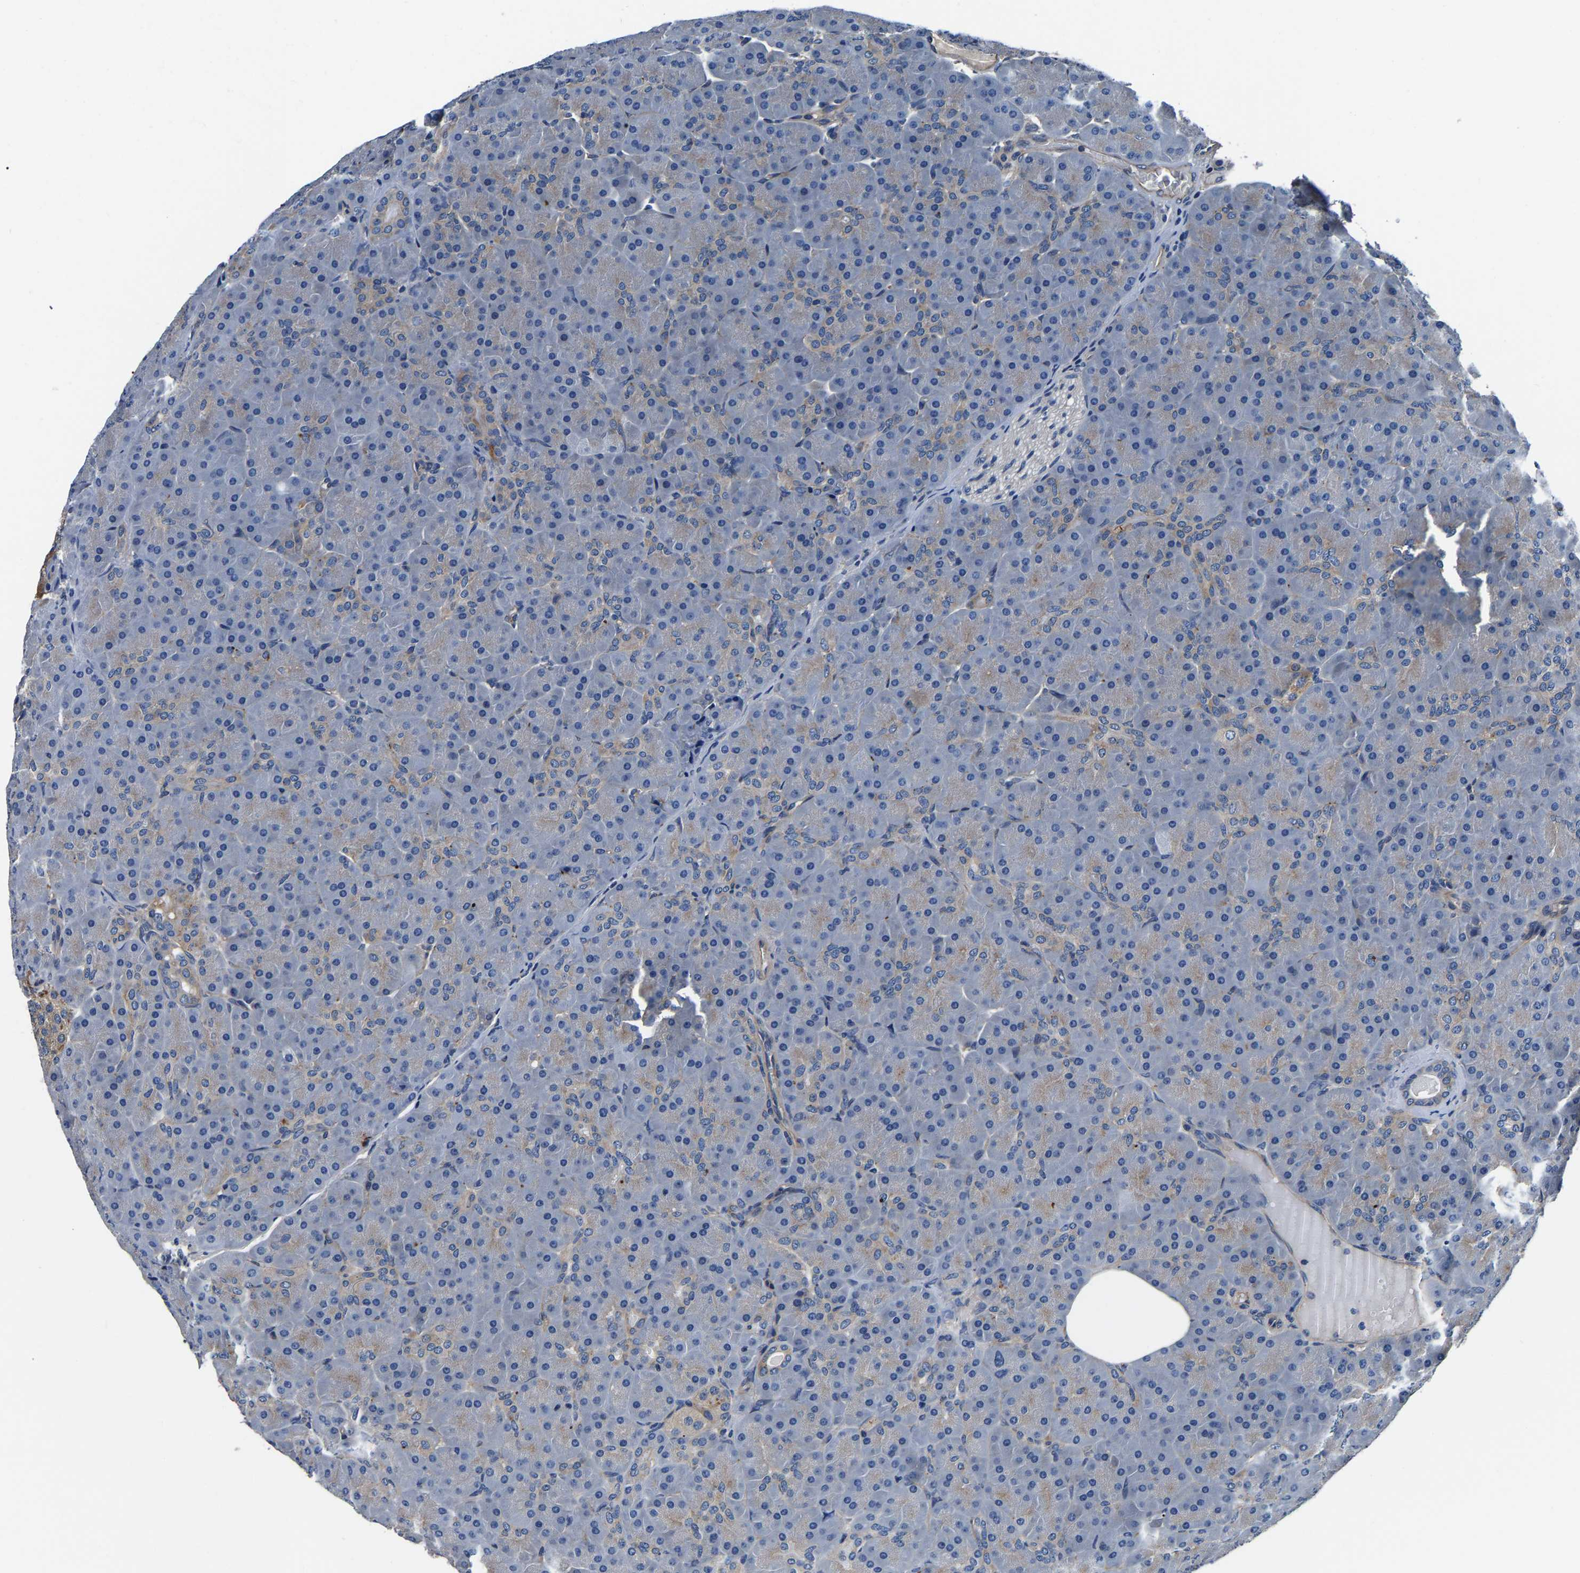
{"staining": {"intensity": "weak", "quantity": "<25%", "location": "cytoplasmic/membranous"}, "tissue": "pancreas", "cell_type": "Exocrine glandular cells", "image_type": "normal", "snomed": [{"axis": "morphology", "description": "Normal tissue, NOS"}, {"axis": "topography", "description": "Pancreas"}], "caption": "Immunohistochemical staining of normal pancreas shows no significant positivity in exocrine glandular cells.", "gene": "SH3GLB1", "patient": {"sex": "male", "age": 66}}